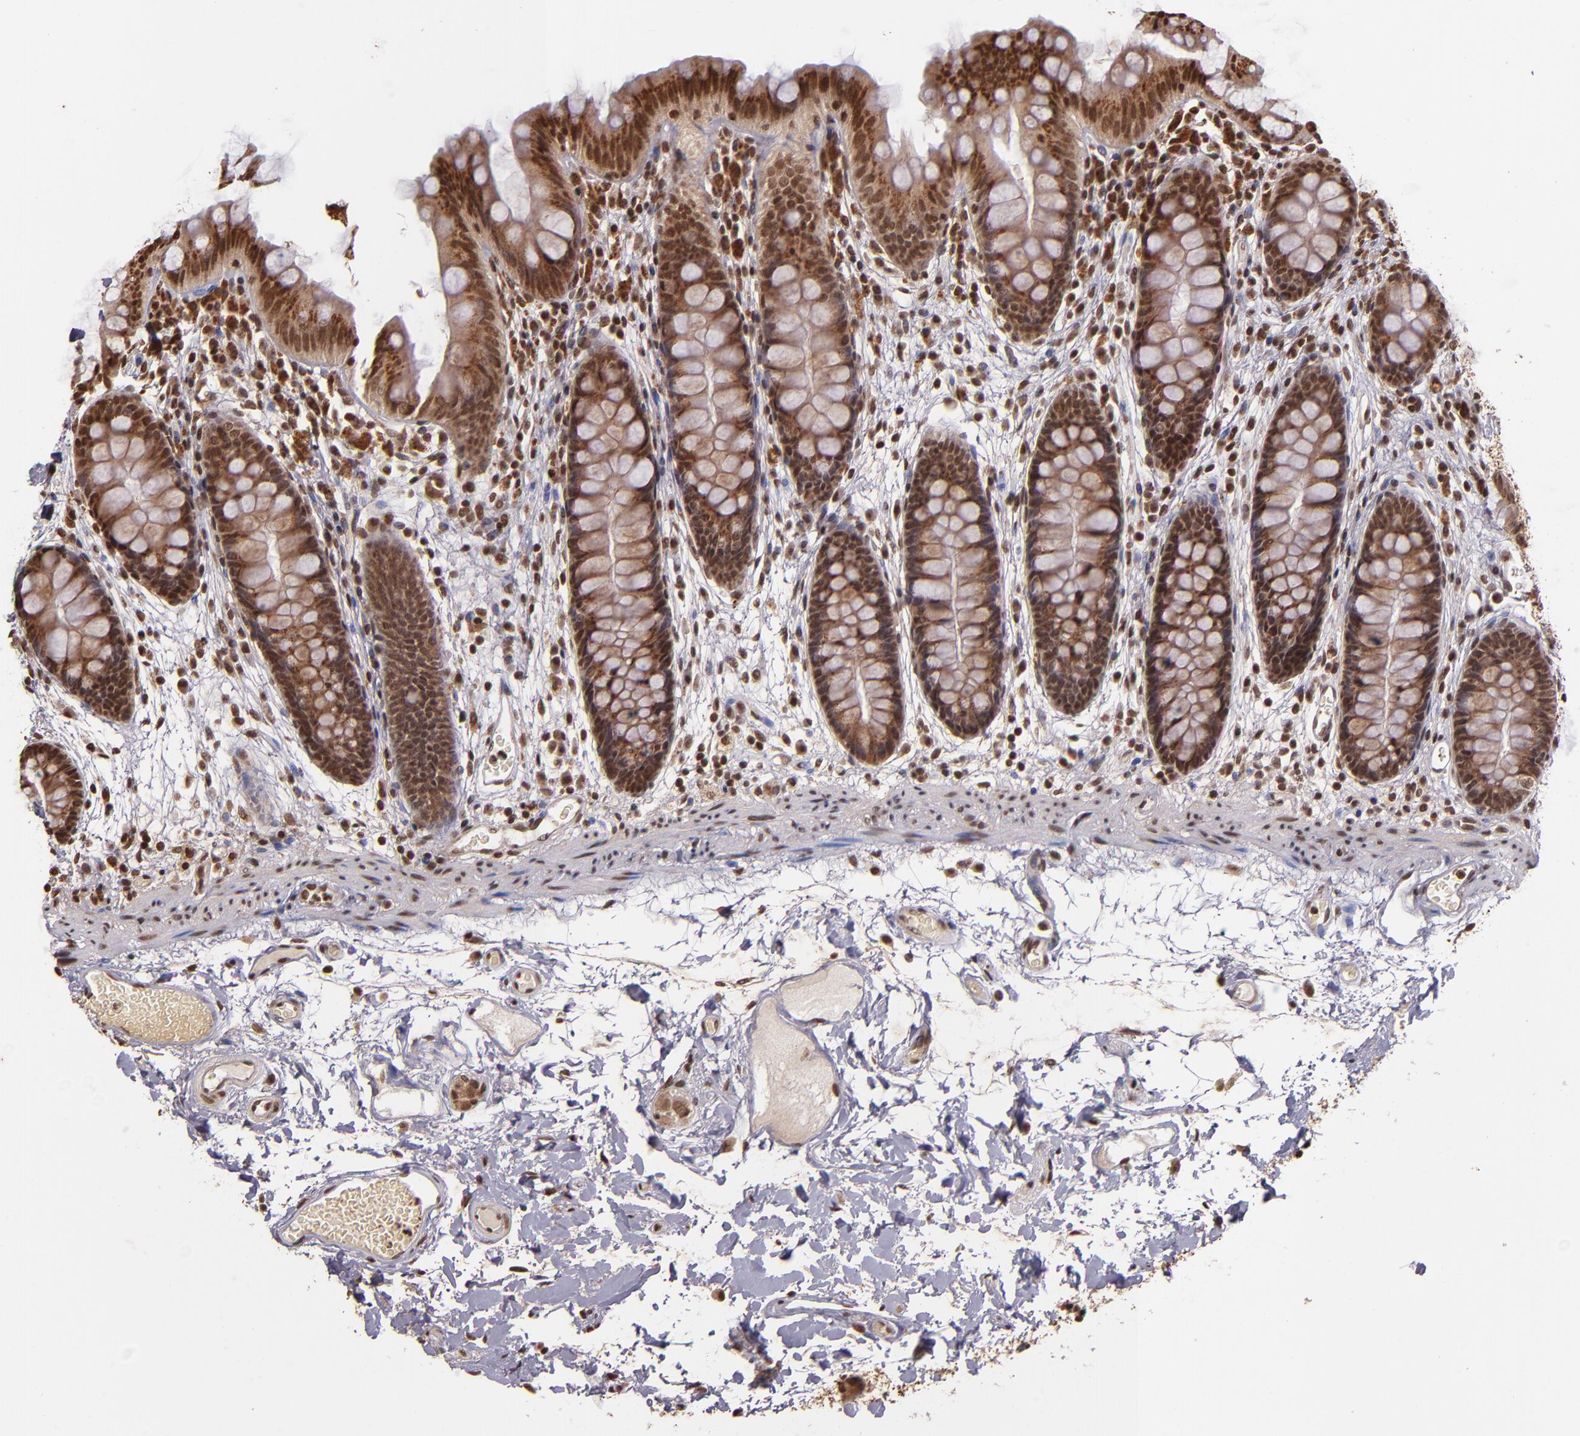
{"staining": {"intensity": "strong", "quantity": ">75%", "location": "nuclear"}, "tissue": "colon", "cell_type": "Endothelial cells", "image_type": "normal", "snomed": [{"axis": "morphology", "description": "Normal tissue, NOS"}, {"axis": "topography", "description": "Smooth muscle"}, {"axis": "topography", "description": "Colon"}], "caption": "The immunohistochemical stain shows strong nuclear staining in endothelial cells of normal colon.", "gene": "CUL3", "patient": {"sex": "male", "age": 67}}